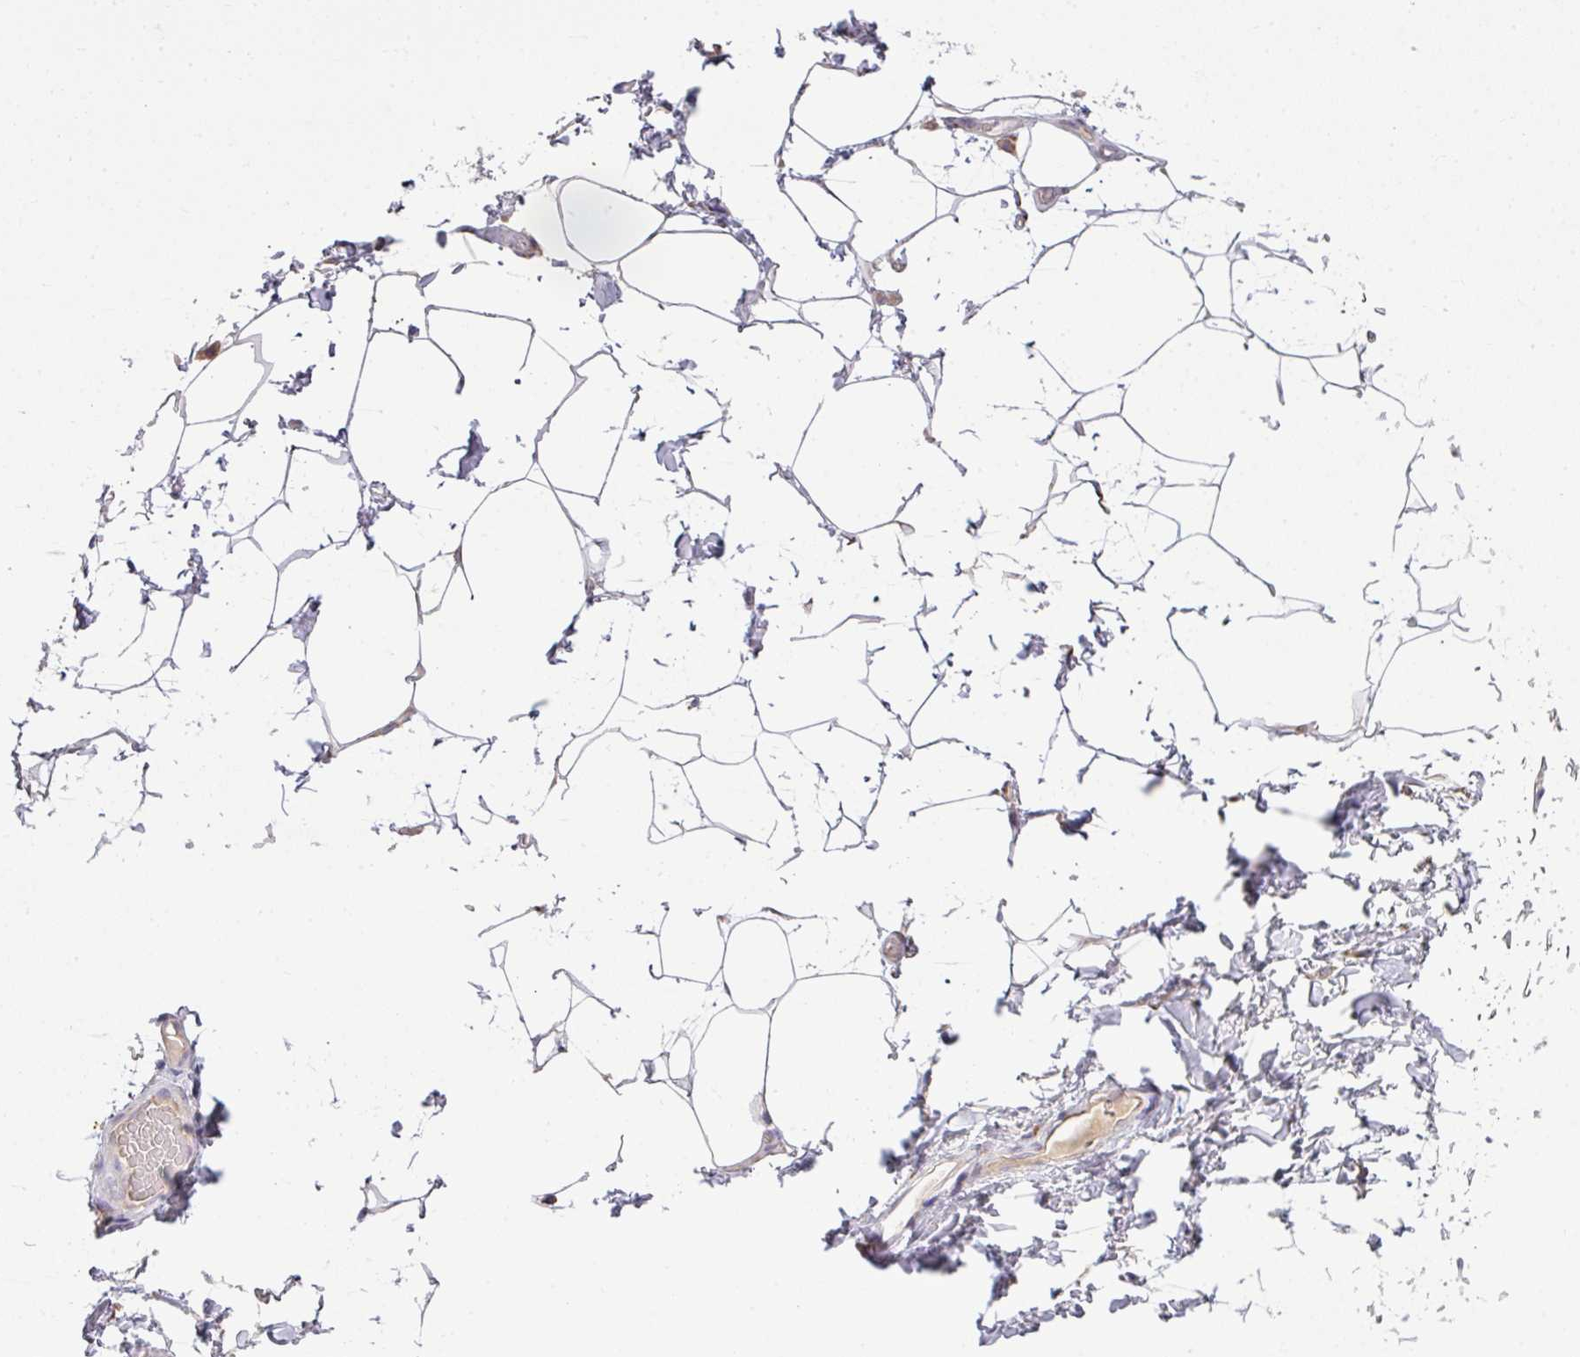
{"staining": {"intensity": "negative", "quantity": "none", "location": "none"}, "tissue": "adipose tissue", "cell_type": "Adipocytes", "image_type": "normal", "snomed": [{"axis": "morphology", "description": "Normal tissue, NOS"}, {"axis": "topography", "description": "Vascular tissue"}, {"axis": "topography", "description": "Peripheral nerve tissue"}], "caption": "Protein analysis of unremarkable adipose tissue shows no significant staining in adipocytes. (Stains: DAB immunohistochemistry (IHC) with hematoxylin counter stain, Microscopy: brightfield microscopy at high magnification).", "gene": "VTI1A", "patient": {"sex": "male", "age": 41}}